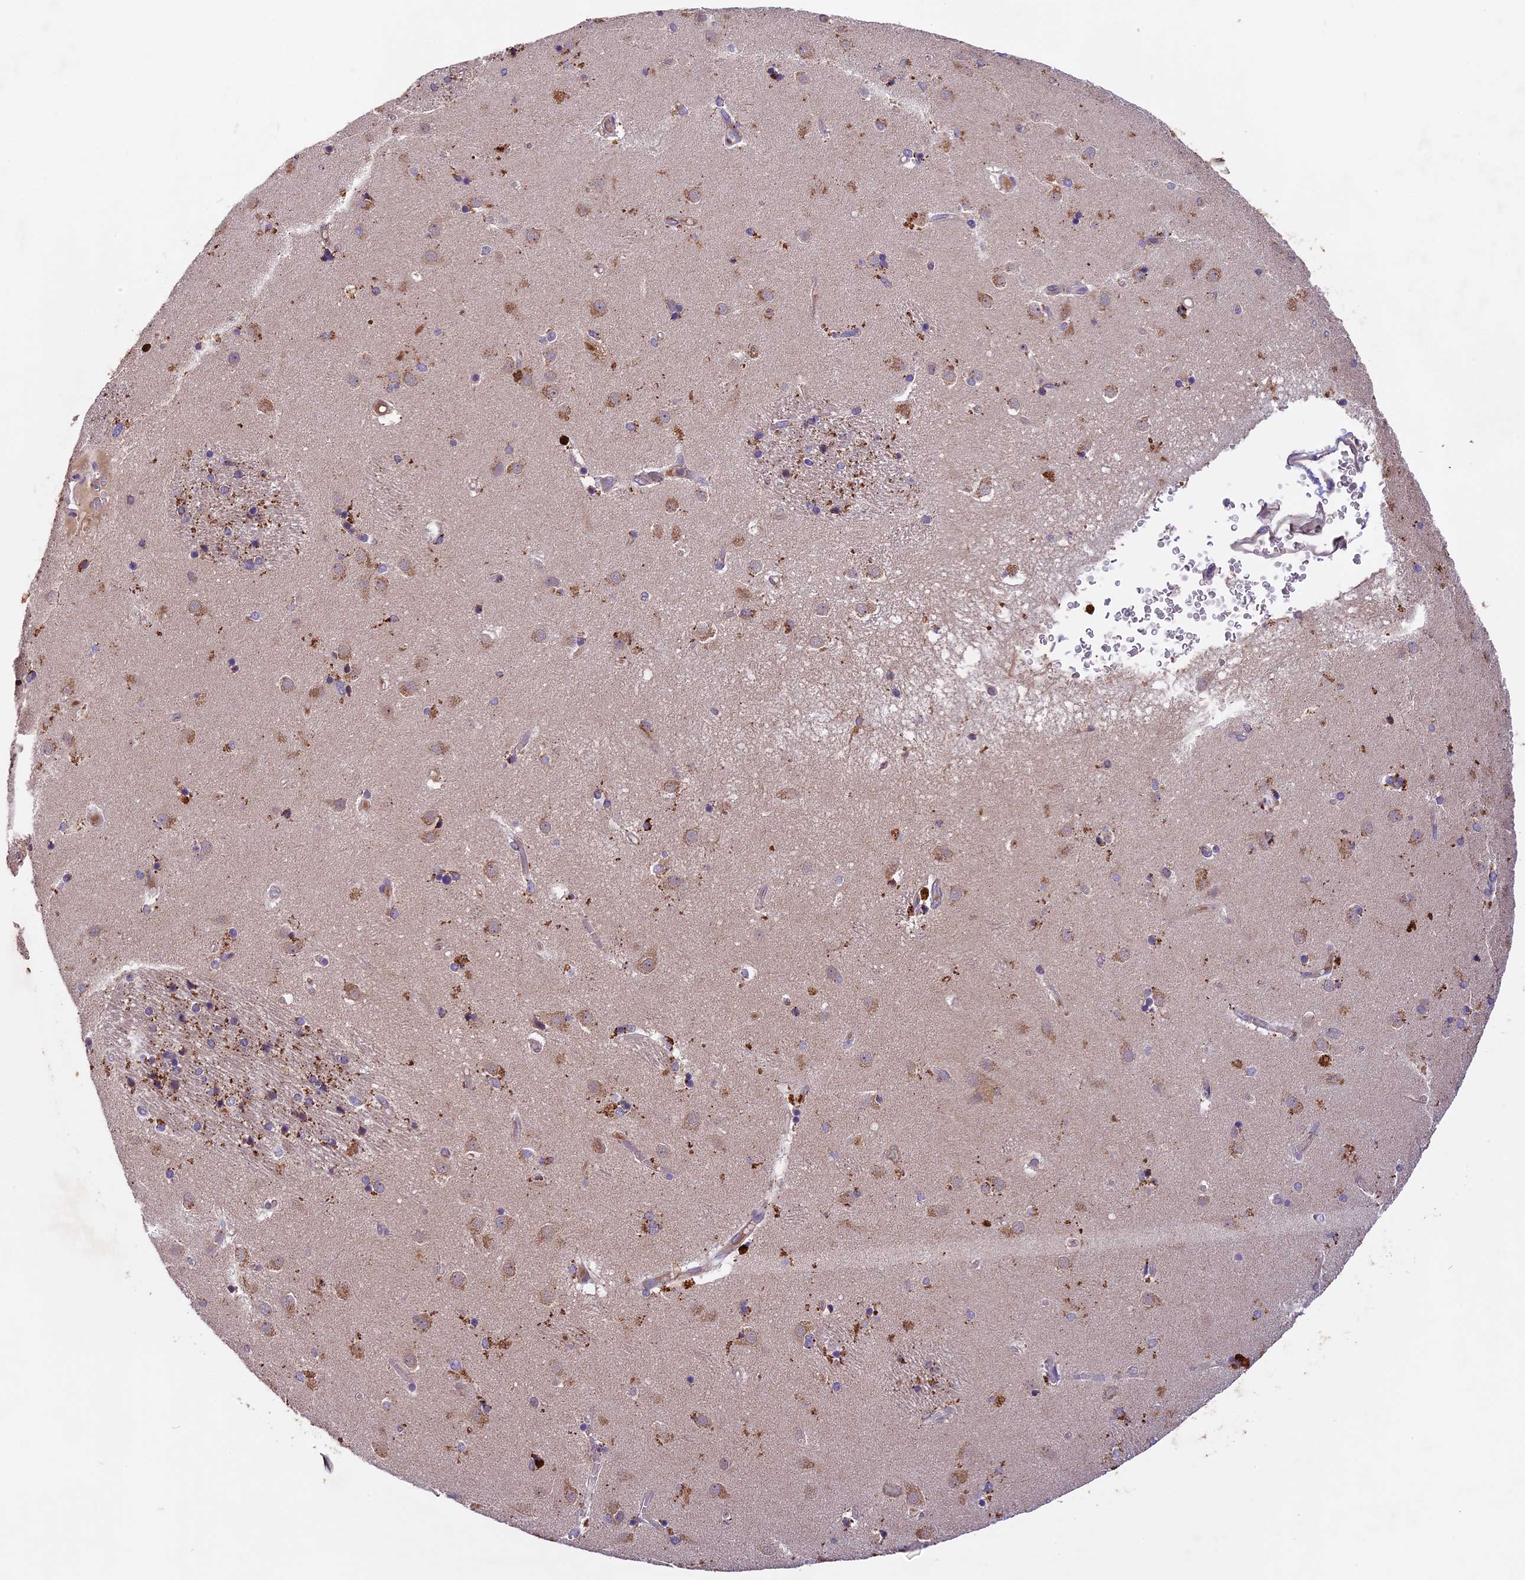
{"staining": {"intensity": "moderate", "quantity": "25%-75%", "location": "cytoplasmic/membranous"}, "tissue": "caudate", "cell_type": "Glial cells", "image_type": "normal", "snomed": [{"axis": "morphology", "description": "Normal tissue, NOS"}, {"axis": "topography", "description": "Lateral ventricle wall"}], "caption": "Approximately 25%-75% of glial cells in normal human caudate reveal moderate cytoplasmic/membranous protein positivity as visualized by brown immunohistochemical staining.", "gene": "COPE", "patient": {"sex": "male", "age": 70}}